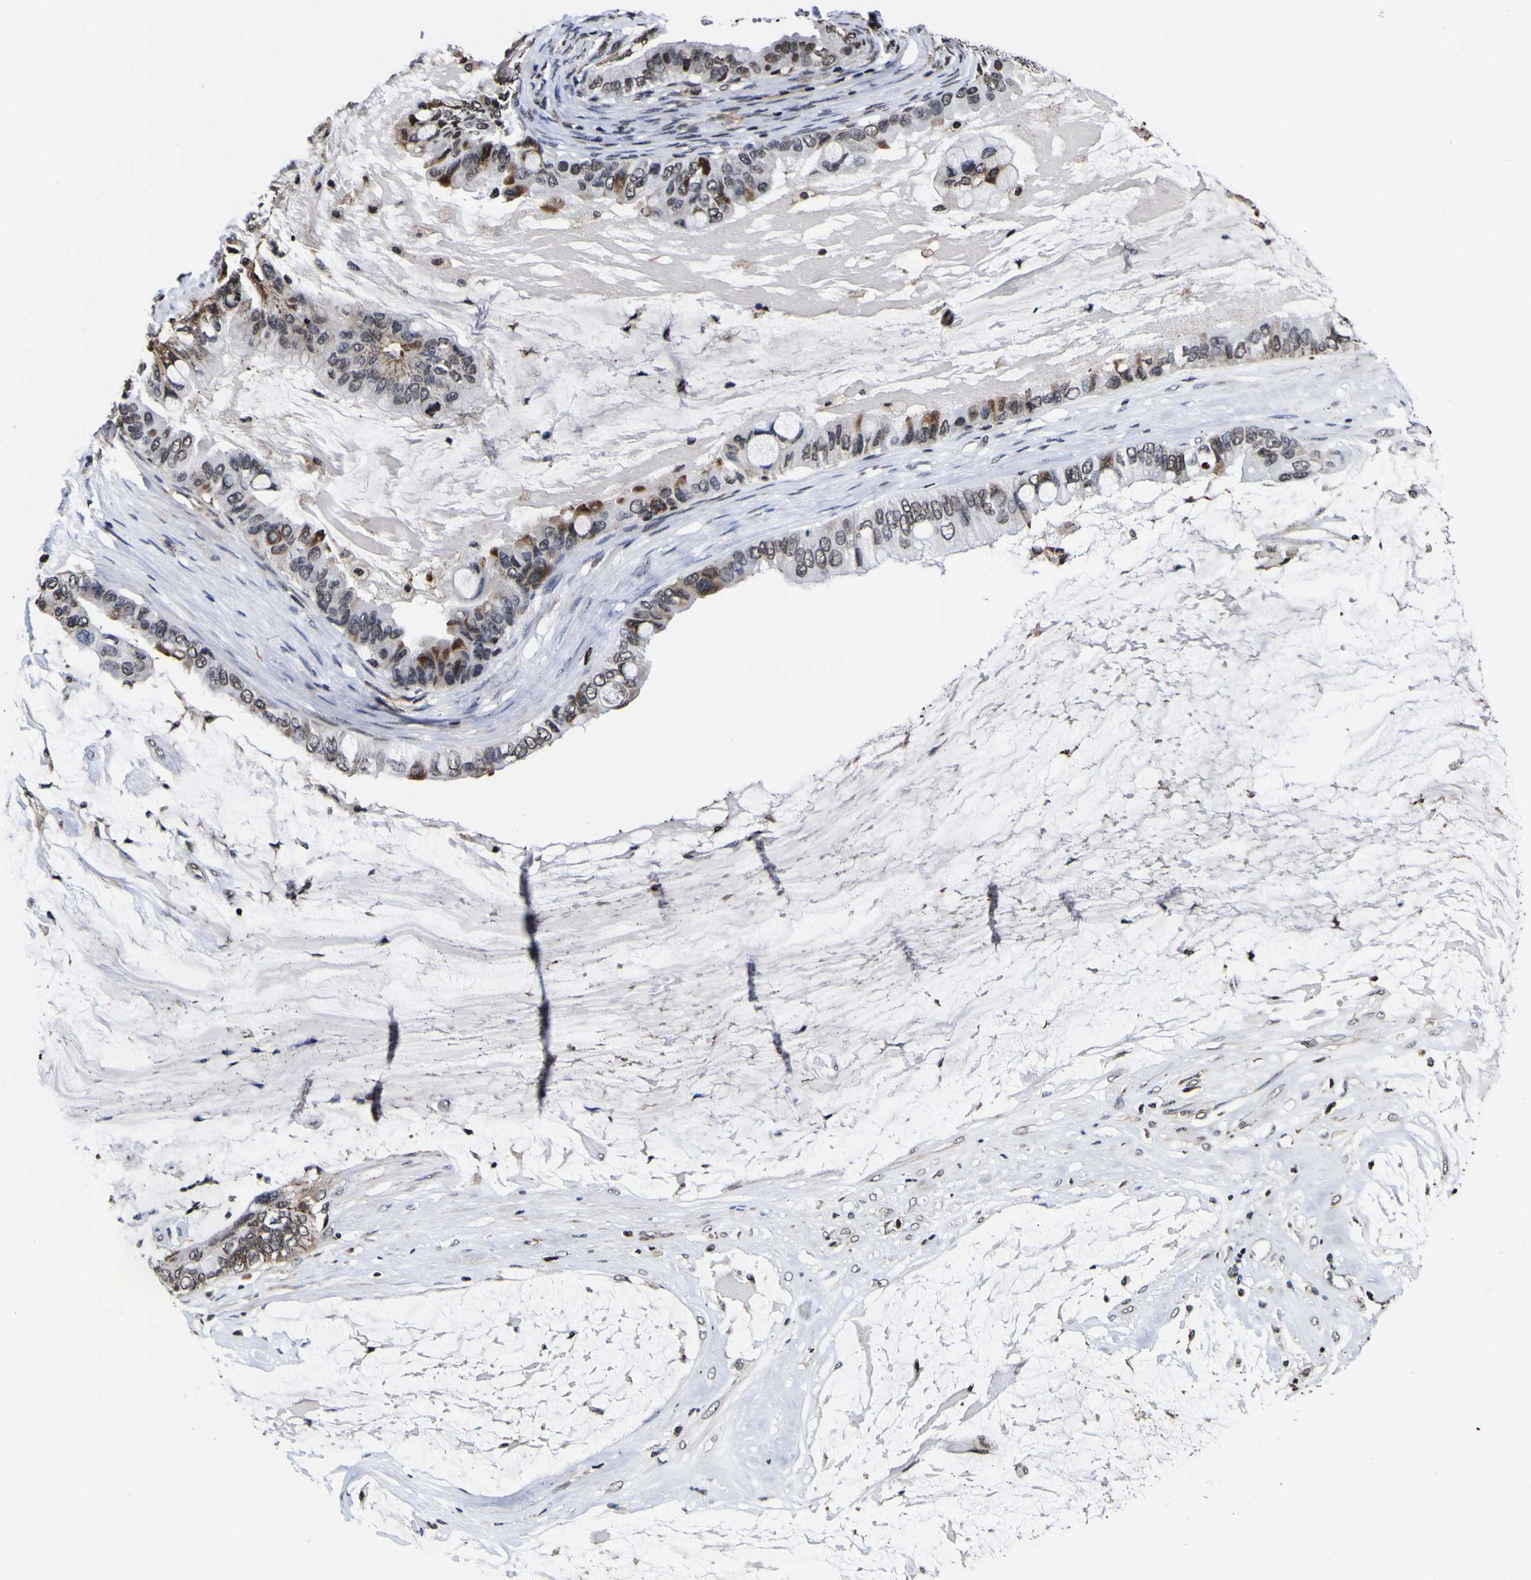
{"staining": {"intensity": "moderate", "quantity": "25%-75%", "location": "nuclear"}, "tissue": "ovarian cancer", "cell_type": "Tumor cells", "image_type": "cancer", "snomed": [{"axis": "morphology", "description": "Cystadenocarcinoma, mucinous, NOS"}, {"axis": "topography", "description": "Ovary"}], "caption": "Immunohistochemical staining of human mucinous cystadenocarcinoma (ovarian) reveals medium levels of moderate nuclear expression in about 25%-75% of tumor cells.", "gene": "PIAS1", "patient": {"sex": "female", "age": 80}}